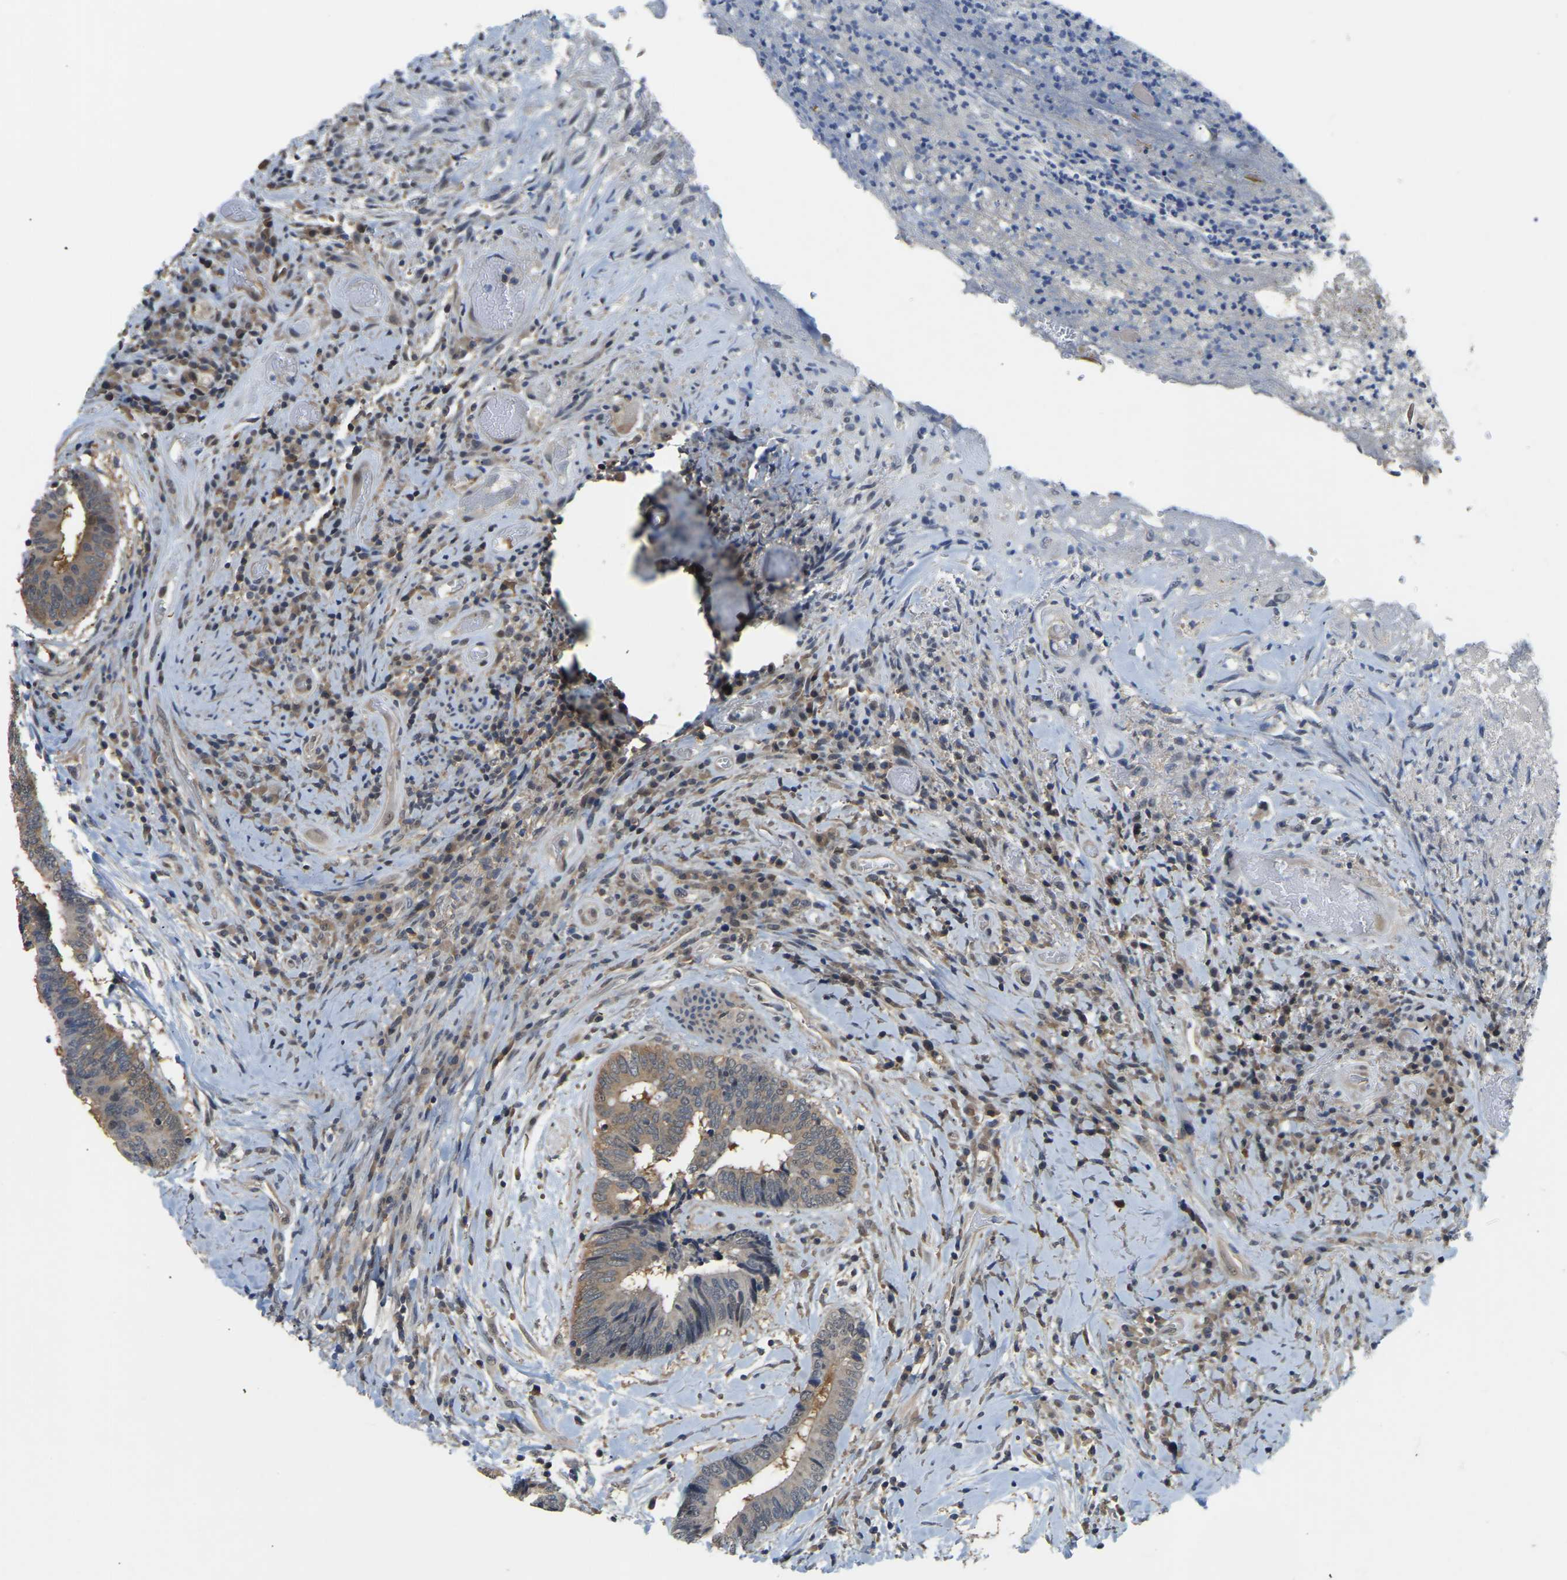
{"staining": {"intensity": "weak", "quantity": "<25%", "location": "cytoplasmic/membranous"}, "tissue": "colorectal cancer", "cell_type": "Tumor cells", "image_type": "cancer", "snomed": [{"axis": "morphology", "description": "Adenocarcinoma, NOS"}, {"axis": "topography", "description": "Rectum"}], "caption": "Immunohistochemical staining of colorectal adenocarcinoma reveals no significant positivity in tumor cells.", "gene": "AHNAK", "patient": {"sex": "male", "age": 63}}